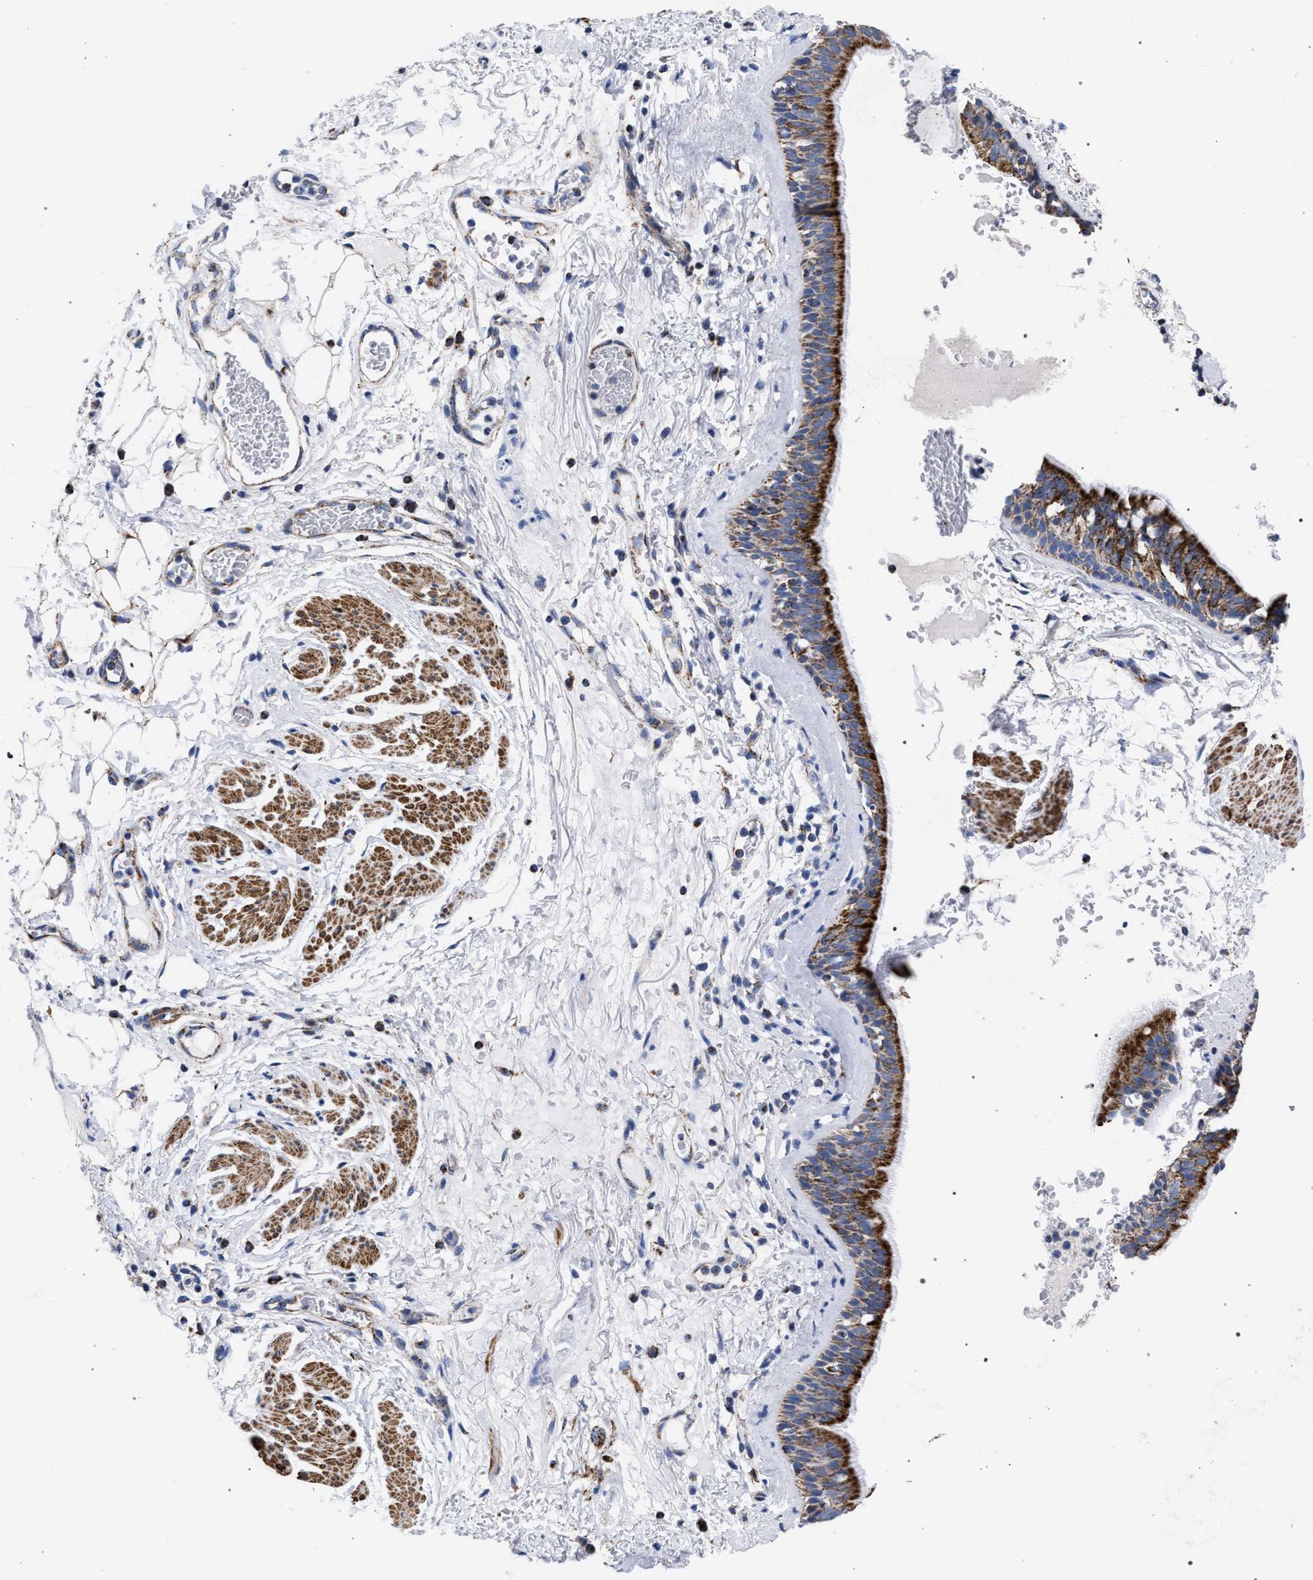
{"staining": {"intensity": "strong", "quantity": ">75%", "location": "cytoplasmic/membranous"}, "tissue": "bronchus", "cell_type": "Respiratory epithelial cells", "image_type": "normal", "snomed": [{"axis": "morphology", "description": "Normal tissue, NOS"}, {"axis": "topography", "description": "Cartilage tissue"}], "caption": "Protein staining shows strong cytoplasmic/membranous staining in approximately >75% of respiratory epithelial cells in normal bronchus. Immunohistochemistry (ihc) stains the protein of interest in brown and the nuclei are stained blue.", "gene": "ACADS", "patient": {"sex": "female", "age": 63}}